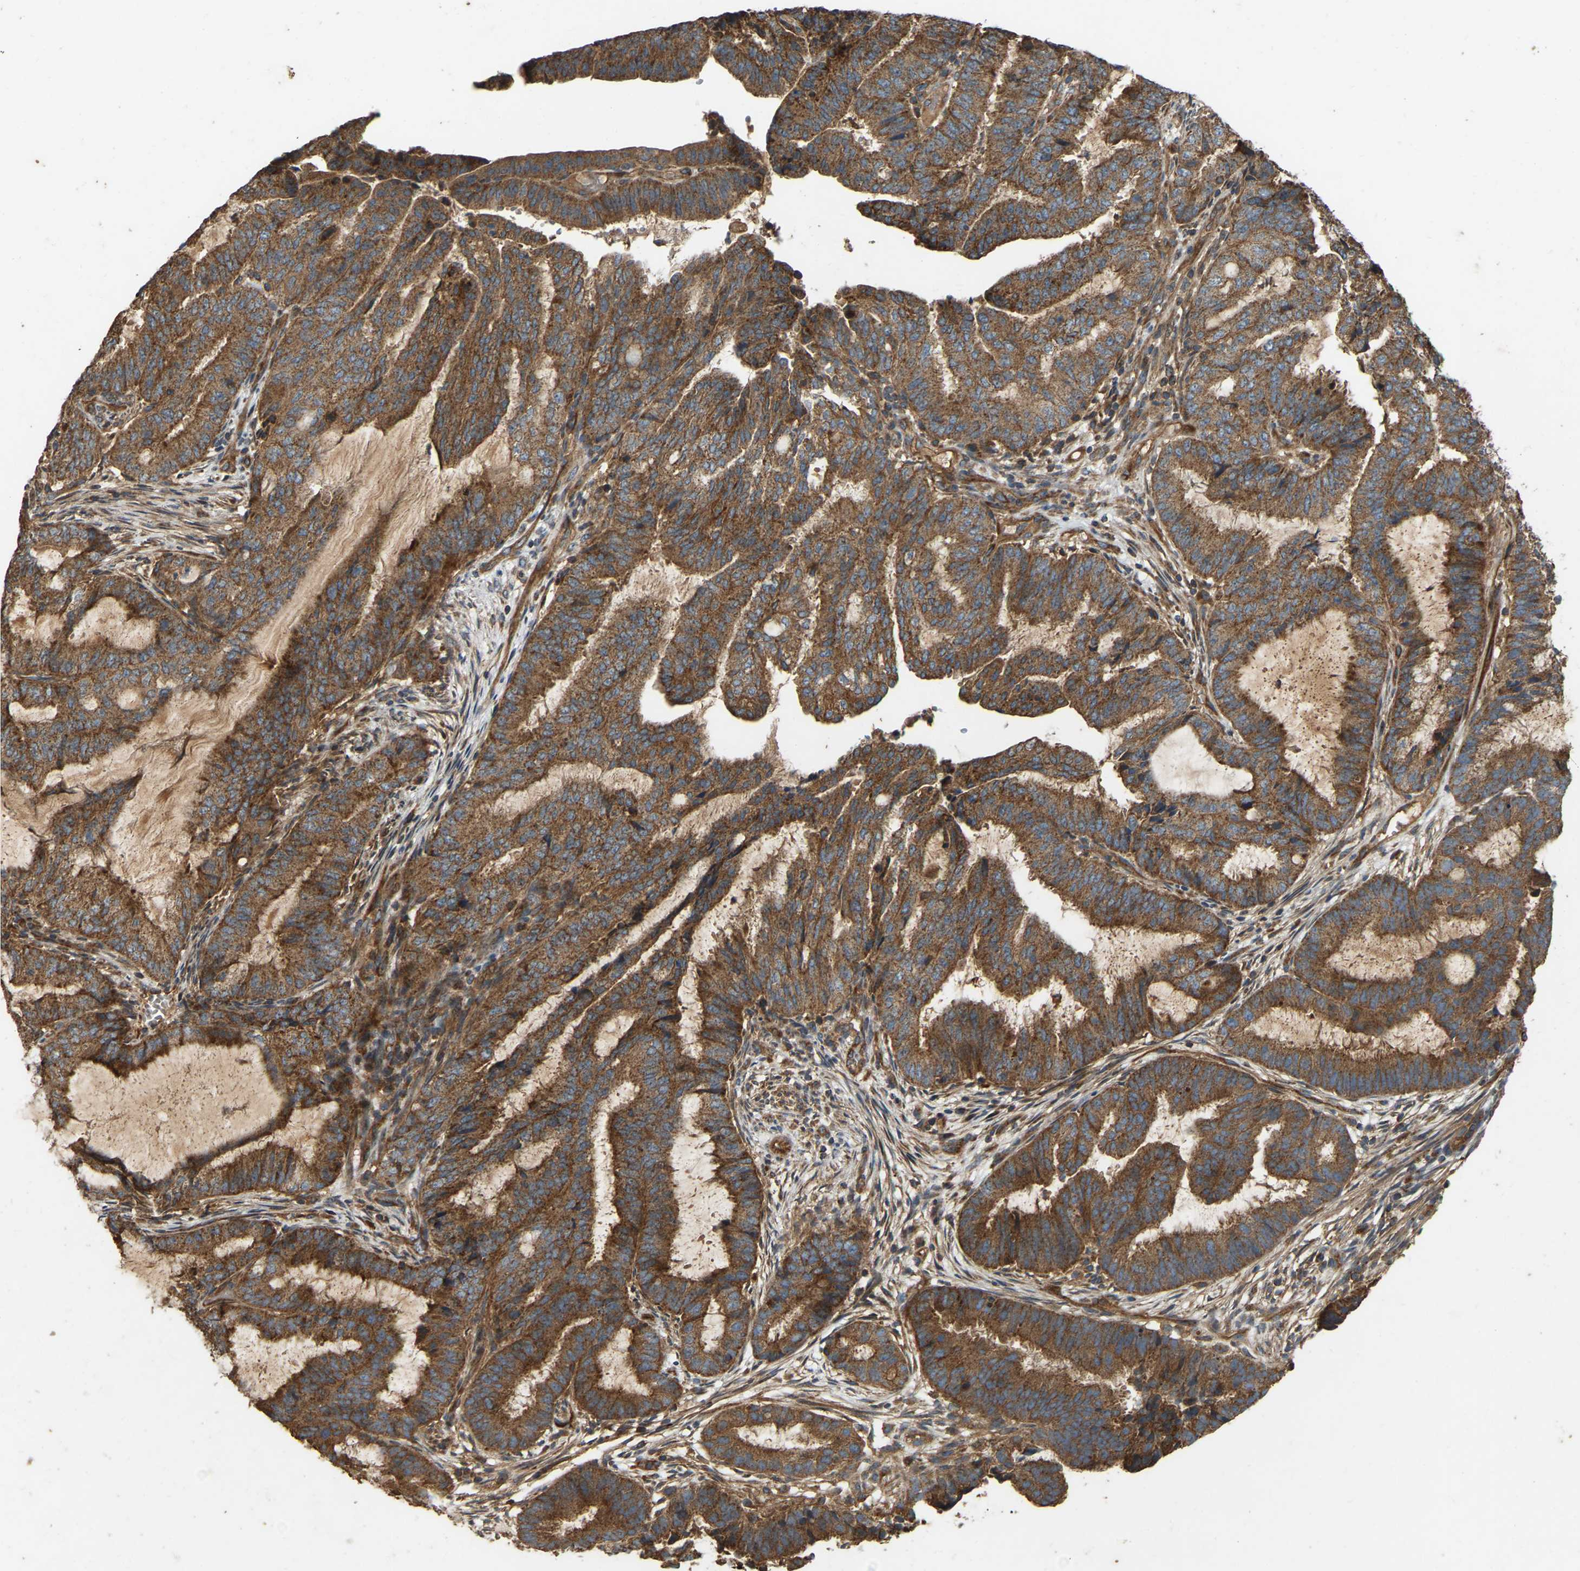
{"staining": {"intensity": "strong", "quantity": ">75%", "location": "cytoplasmic/membranous"}, "tissue": "endometrial cancer", "cell_type": "Tumor cells", "image_type": "cancer", "snomed": [{"axis": "morphology", "description": "Adenocarcinoma, NOS"}, {"axis": "topography", "description": "Endometrium"}], "caption": "Endometrial cancer (adenocarcinoma) stained for a protein displays strong cytoplasmic/membranous positivity in tumor cells. (brown staining indicates protein expression, while blue staining denotes nuclei).", "gene": "SAMD9L", "patient": {"sex": "female", "age": 51}}